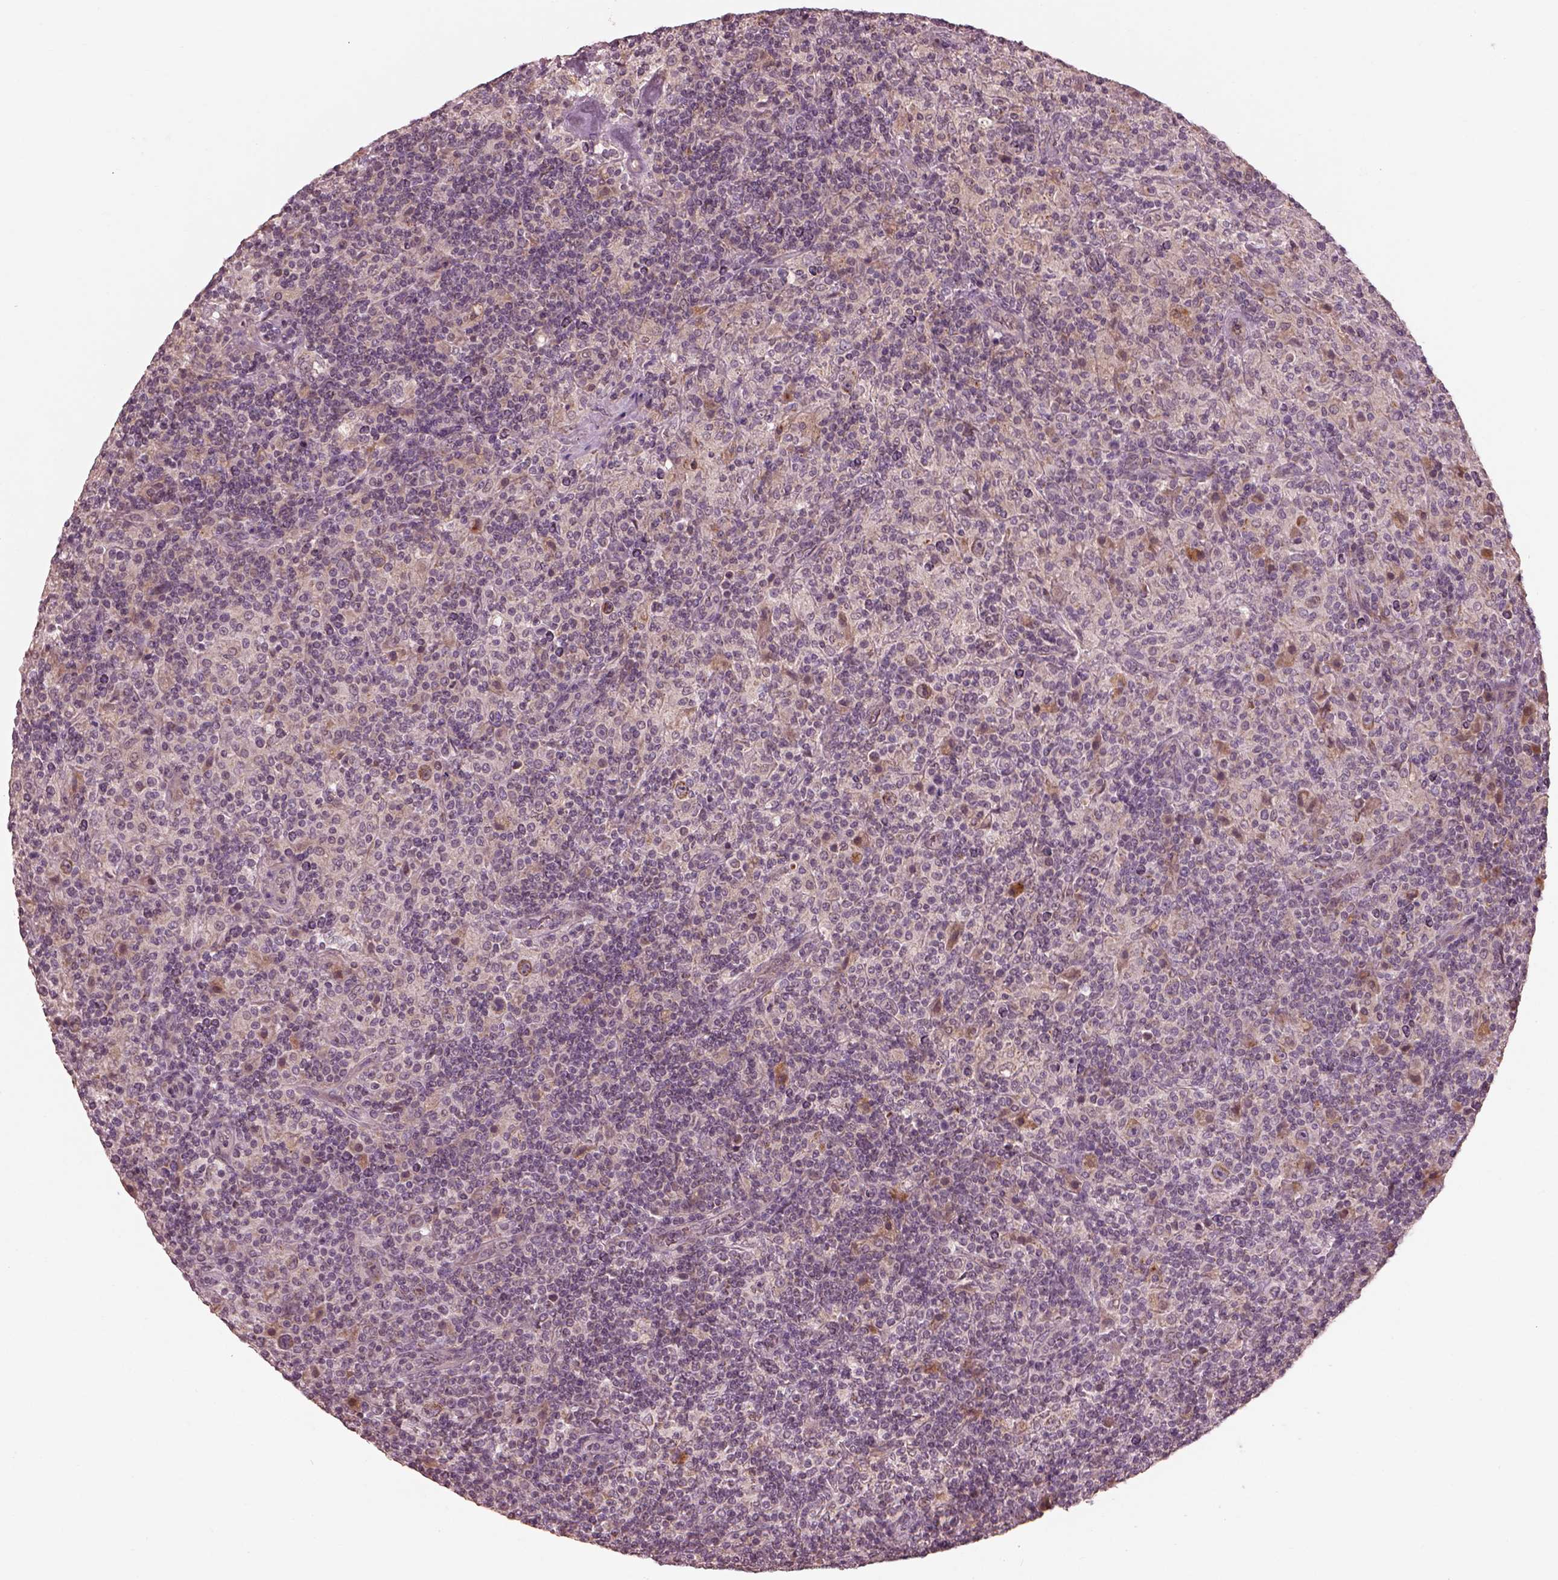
{"staining": {"intensity": "moderate", "quantity": "25%-75%", "location": "cytoplasmic/membranous"}, "tissue": "lymphoma", "cell_type": "Tumor cells", "image_type": "cancer", "snomed": [{"axis": "morphology", "description": "Hodgkin's disease, NOS"}, {"axis": "topography", "description": "Lymph node"}], "caption": "Protein analysis of lymphoma tissue displays moderate cytoplasmic/membranous expression in approximately 25%-75% of tumor cells.", "gene": "SLC25A46", "patient": {"sex": "male", "age": 70}}